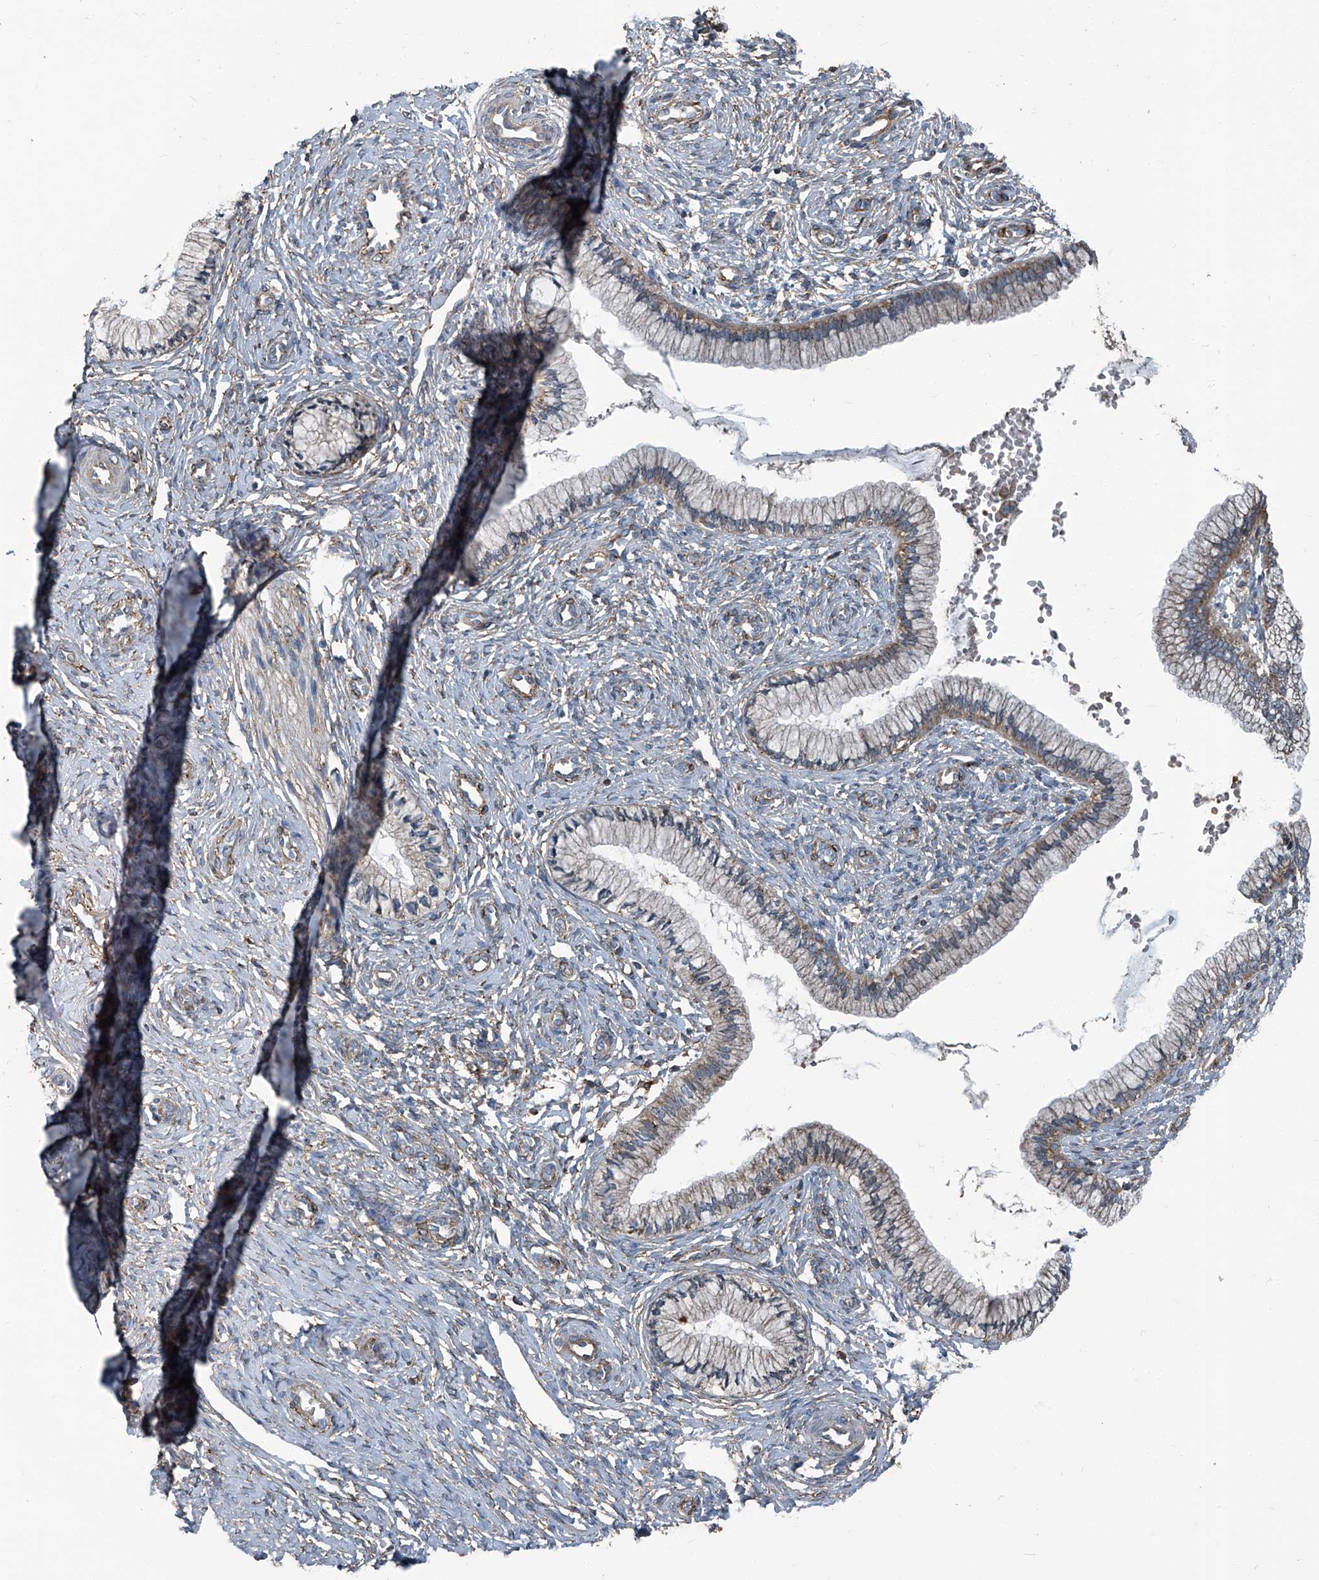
{"staining": {"intensity": "moderate", "quantity": "25%-75%", "location": "cytoplasmic/membranous"}, "tissue": "cervix", "cell_type": "Glandular cells", "image_type": "normal", "snomed": [{"axis": "morphology", "description": "Normal tissue, NOS"}, {"axis": "topography", "description": "Cervix"}], "caption": "Moderate cytoplasmic/membranous protein staining is appreciated in about 25%-75% of glandular cells in cervix. Nuclei are stained in blue.", "gene": "SEPTIN7", "patient": {"sex": "female", "age": 27}}